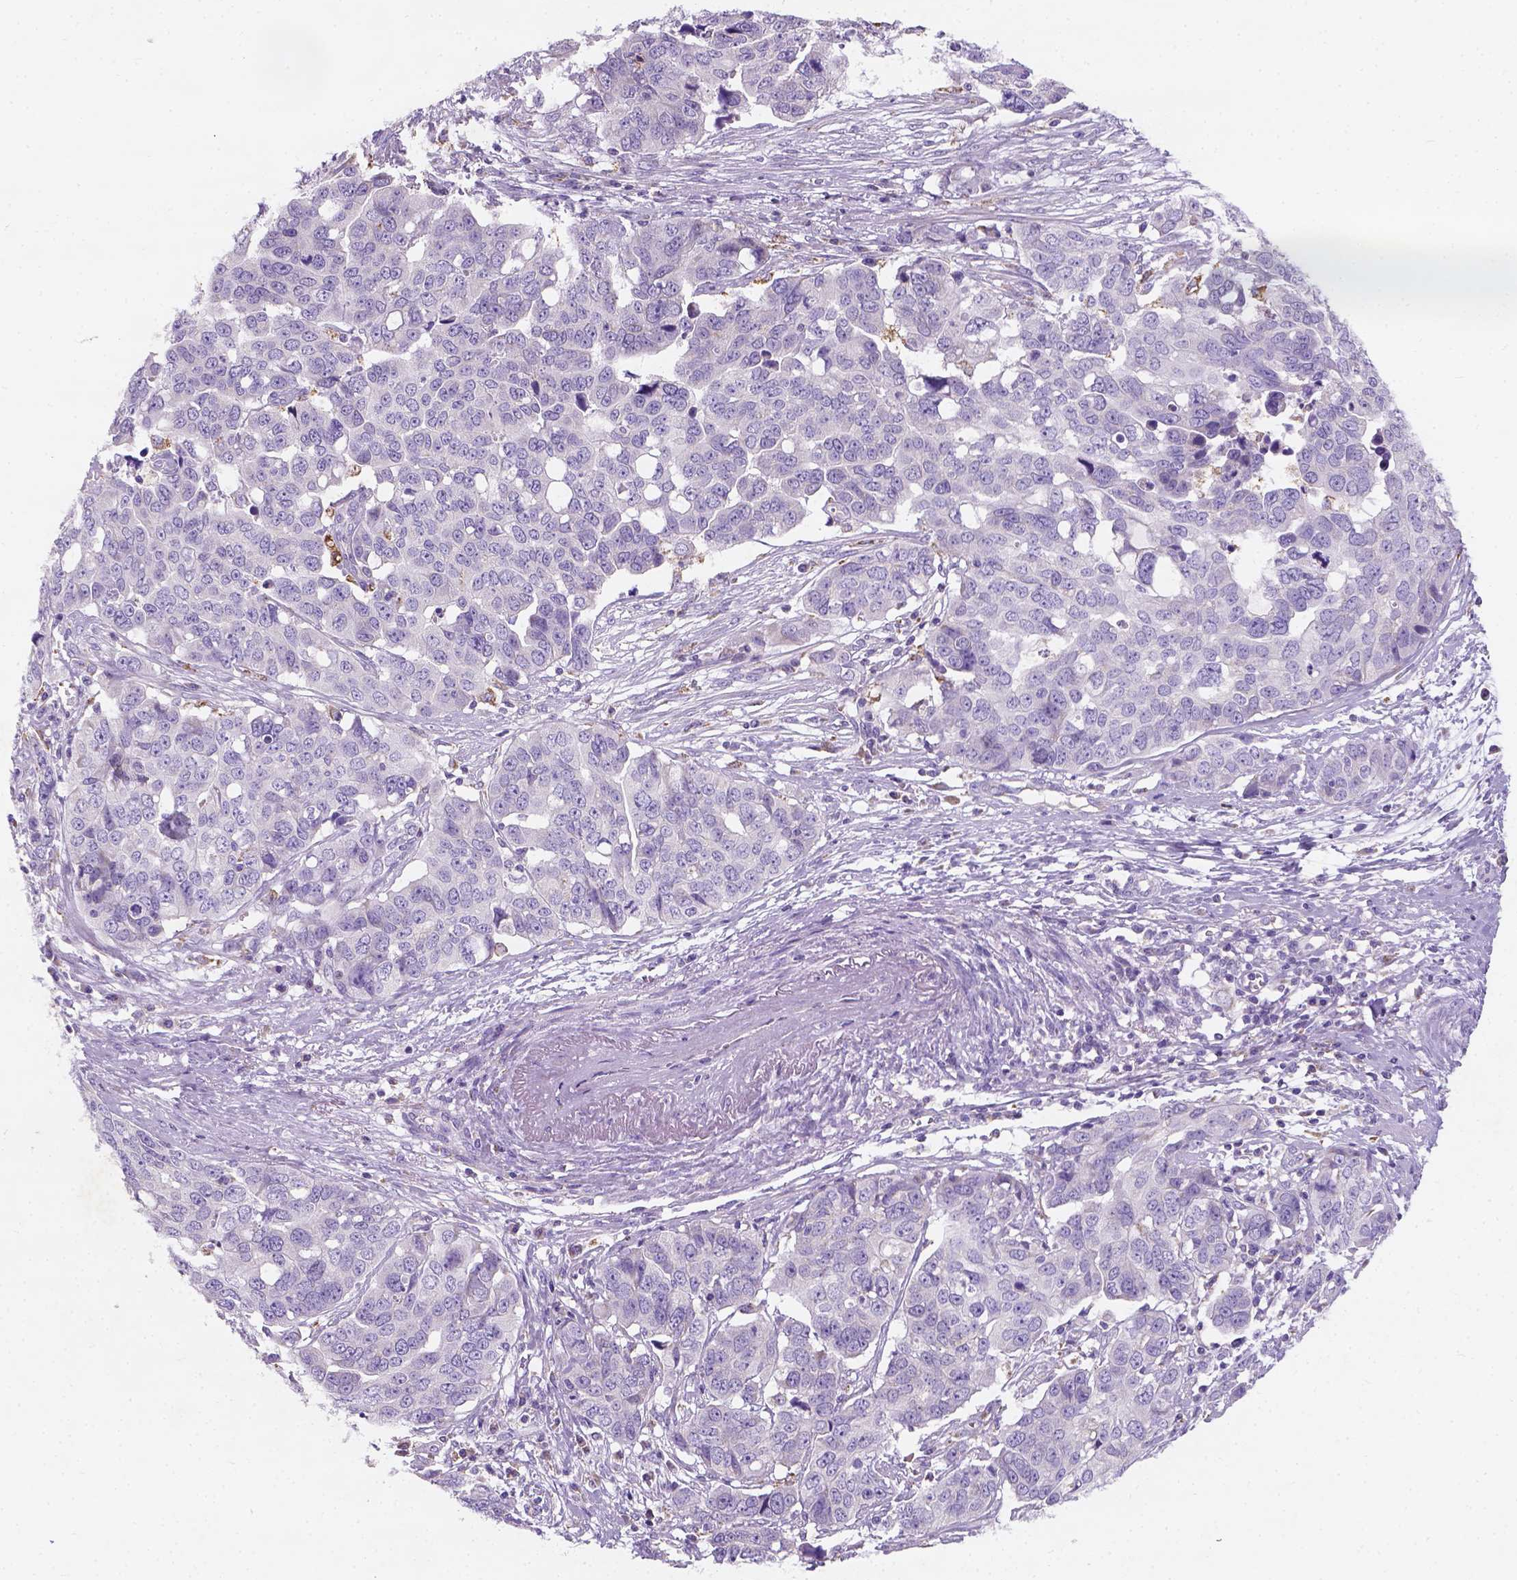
{"staining": {"intensity": "negative", "quantity": "none", "location": "none"}, "tissue": "ovarian cancer", "cell_type": "Tumor cells", "image_type": "cancer", "snomed": [{"axis": "morphology", "description": "Carcinoma, endometroid"}, {"axis": "topography", "description": "Ovary"}], "caption": "This photomicrograph is of ovarian endometroid carcinoma stained with IHC to label a protein in brown with the nuclei are counter-stained blue. There is no positivity in tumor cells. Nuclei are stained in blue.", "gene": "CHODL", "patient": {"sex": "female", "age": 78}}